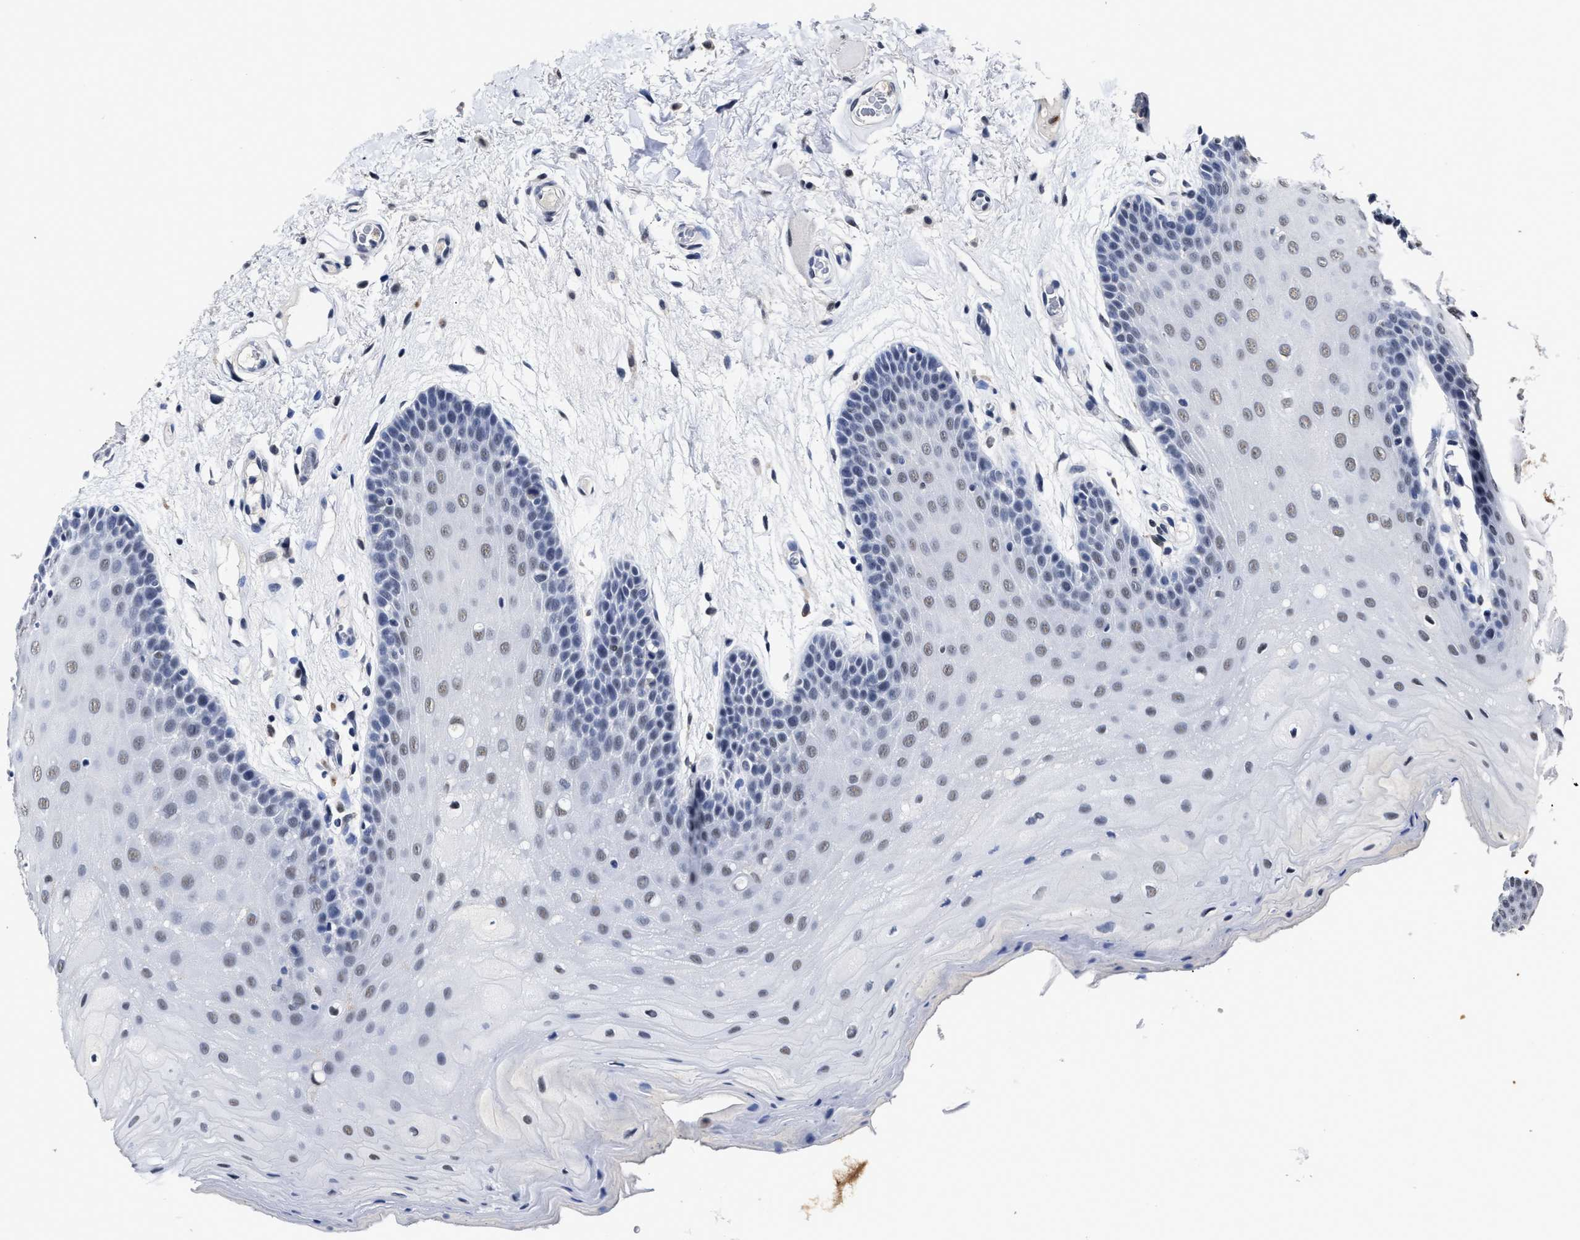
{"staining": {"intensity": "weak", "quantity": "25%-75%", "location": "nuclear"}, "tissue": "oral mucosa", "cell_type": "Squamous epithelial cells", "image_type": "normal", "snomed": [{"axis": "morphology", "description": "Normal tissue, NOS"}, {"axis": "morphology", "description": "Squamous cell carcinoma, NOS"}, {"axis": "topography", "description": "Oral tissue"}, {"axis": "topography", "description": "Head-Neck"}], "caption": "Squamous epithelial cells exhibit low levels of weak nuclear staining in approximately 25%-75% of cells in unremarkable human oral mucosa.", "gene": "PRPF4B", "patient": {"sex": "male", "age": 71}}